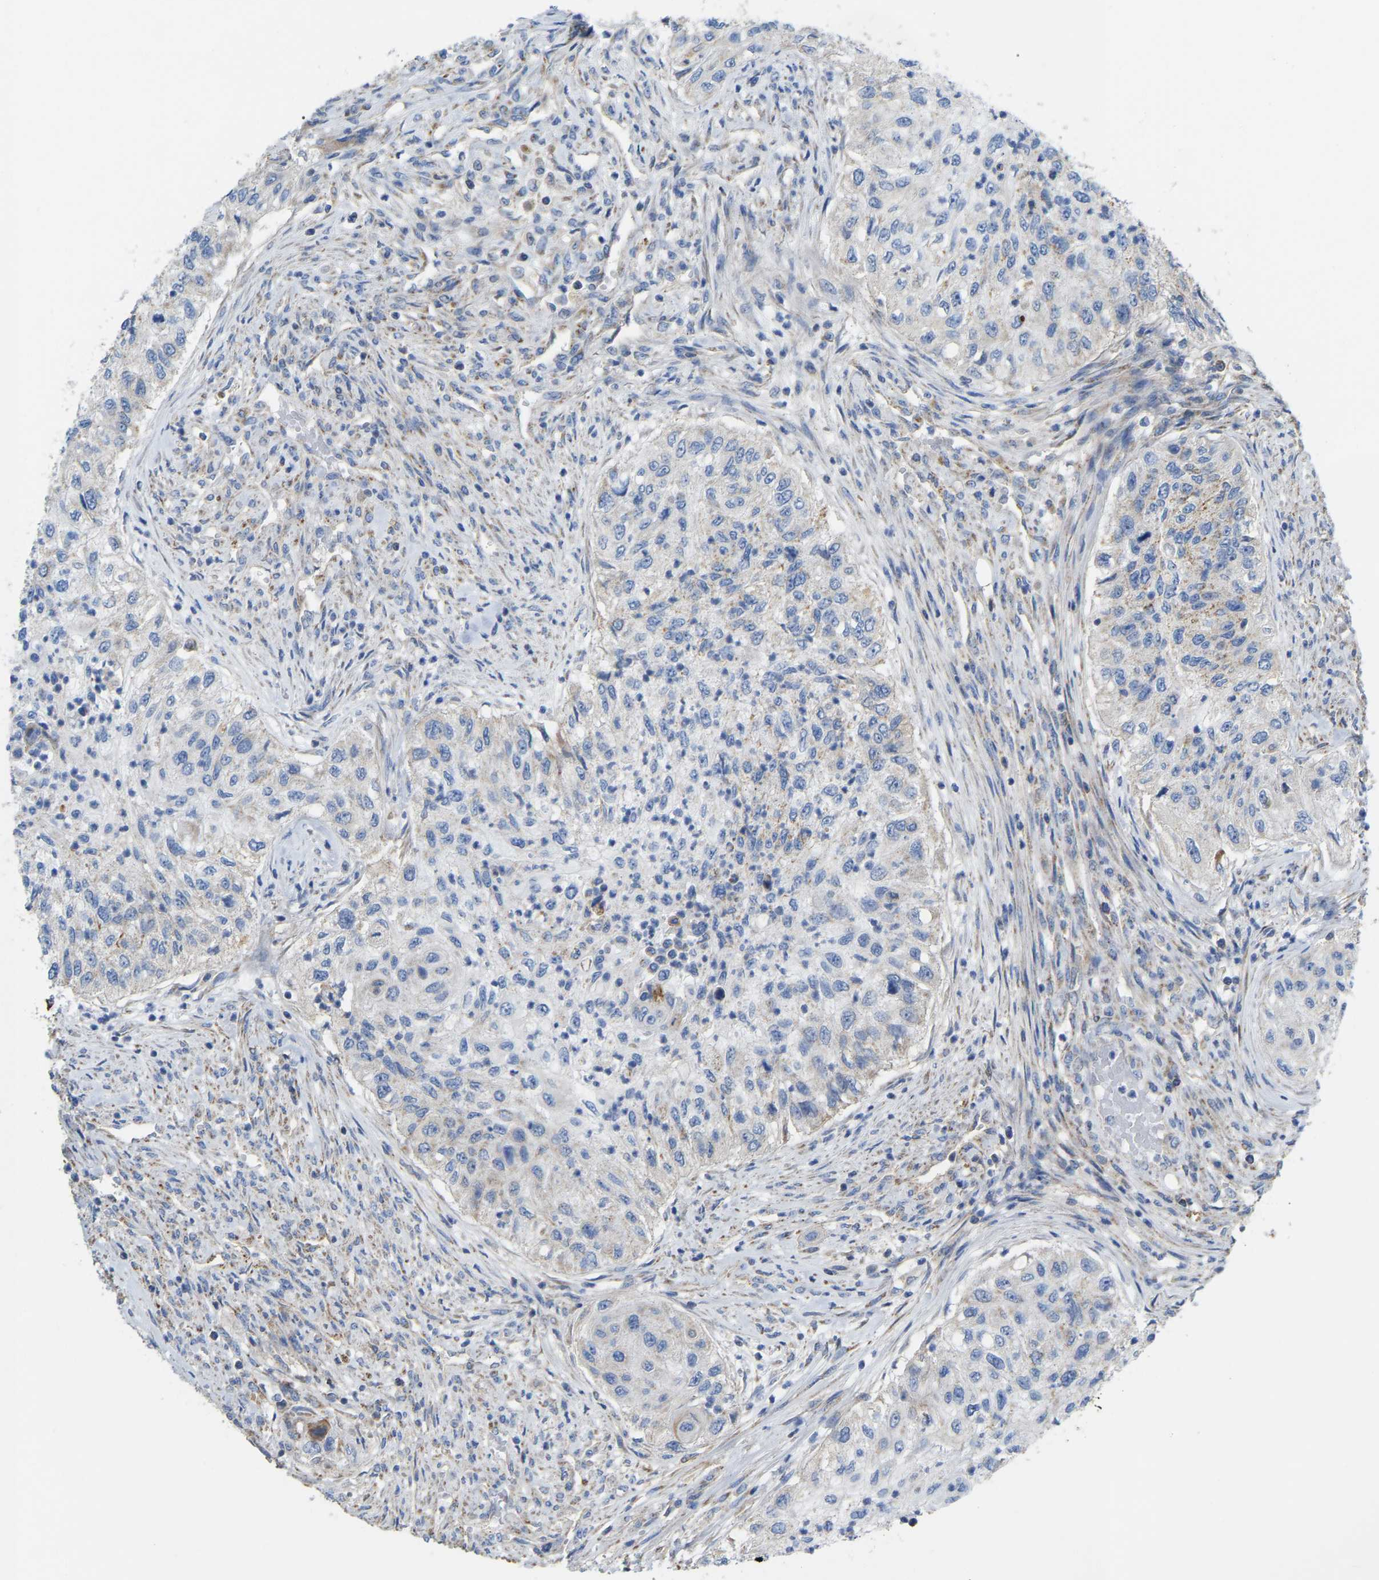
{"staining": {"intensity": "weak", "quantity": "<25%", "location": "cytoplasmic/membranous"}, "tissue": "urothelial cancer", "cell_type": "Tumor cells", "image_type": "cancer", "snomed": [{"axis": "morphology", "description": "Urothelial carcinoma, High grade"}, {"axis": "topography", "description": "Urinary bladder"}], "caption": "The image demonstrates no significant expression in tumor cells of high-grade urothelial carcinoma.", "gene": "HIBADH", "patient": {"sex": "female", "age": 60}}